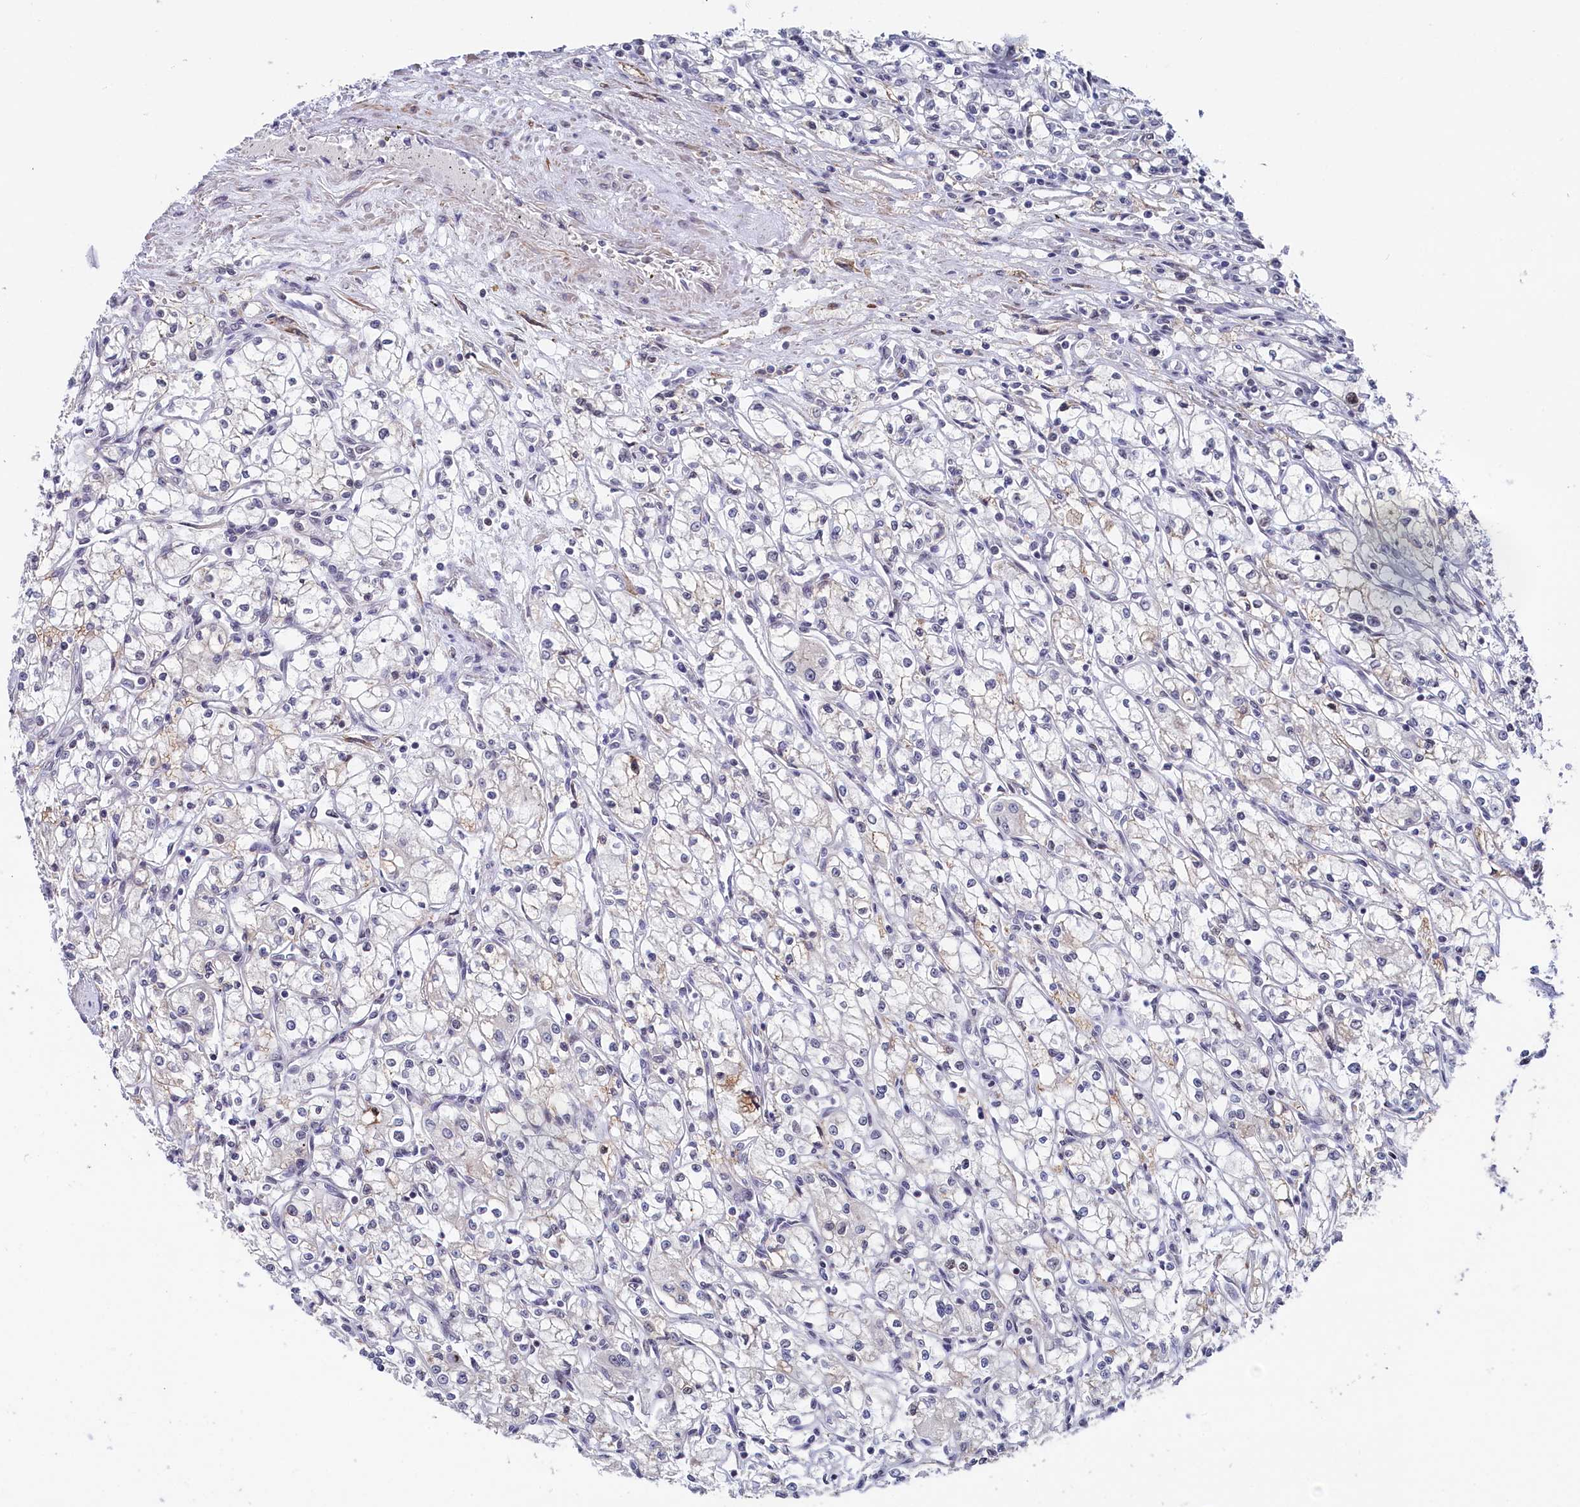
{"staining": {"intensity": "negative", "quantity": "none", "location": "none"}, "tissue": "renal cancer", "cell_type": "Tumor cells", "image_type": "cancer", "snomed": [{"axis": "morphology", "description": "Adenocarcinoma, NOS"}, {"axis": "topography", "description": "Kidney"}], "caption": "Tumor cells are negative for protein expression in human renal cancer. (DAB immunohistochemistry (IHC), high magnification).", "gene": "TIGD4", "patient": {"sex": "male", "age": 59}}